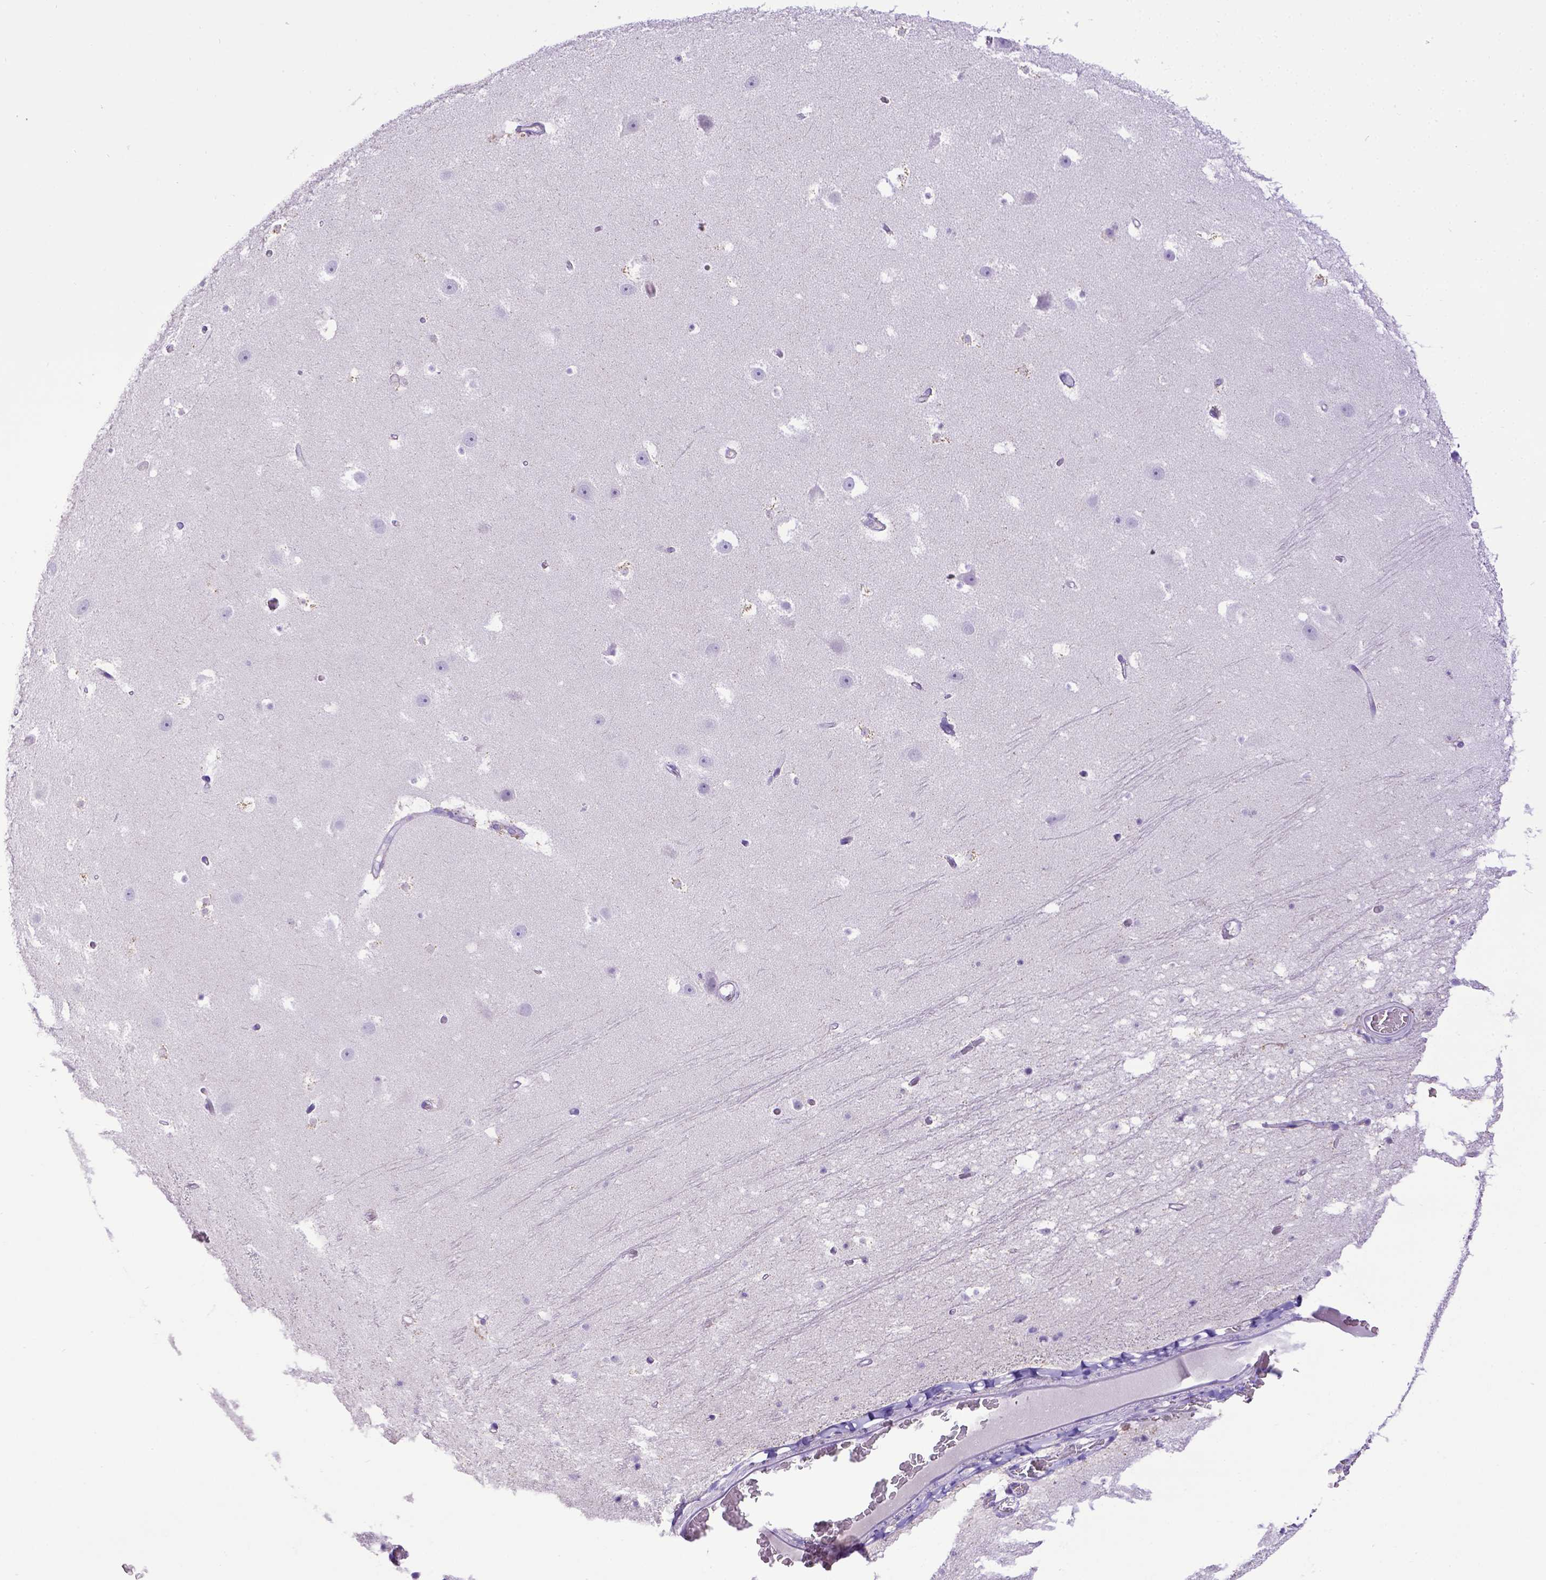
{"staining": {"intensity": "negative", "quantity": "none", "location": "none"}, "tissue": "hippocampus", "cell_type": "Glial cells", "image_type": "normal", "snomed": [{"axis": "morphology", "description": "Normal tissue, NOS"}, {"axis": "topography", "description": "Hippocampus"}], "caption": "Immunohistochemistry (IHC) of unremarkable hippocampus displays no positivity in glial cells.", "gene": "SPEF1", "patient": {"sex": "male", "age": 26}}